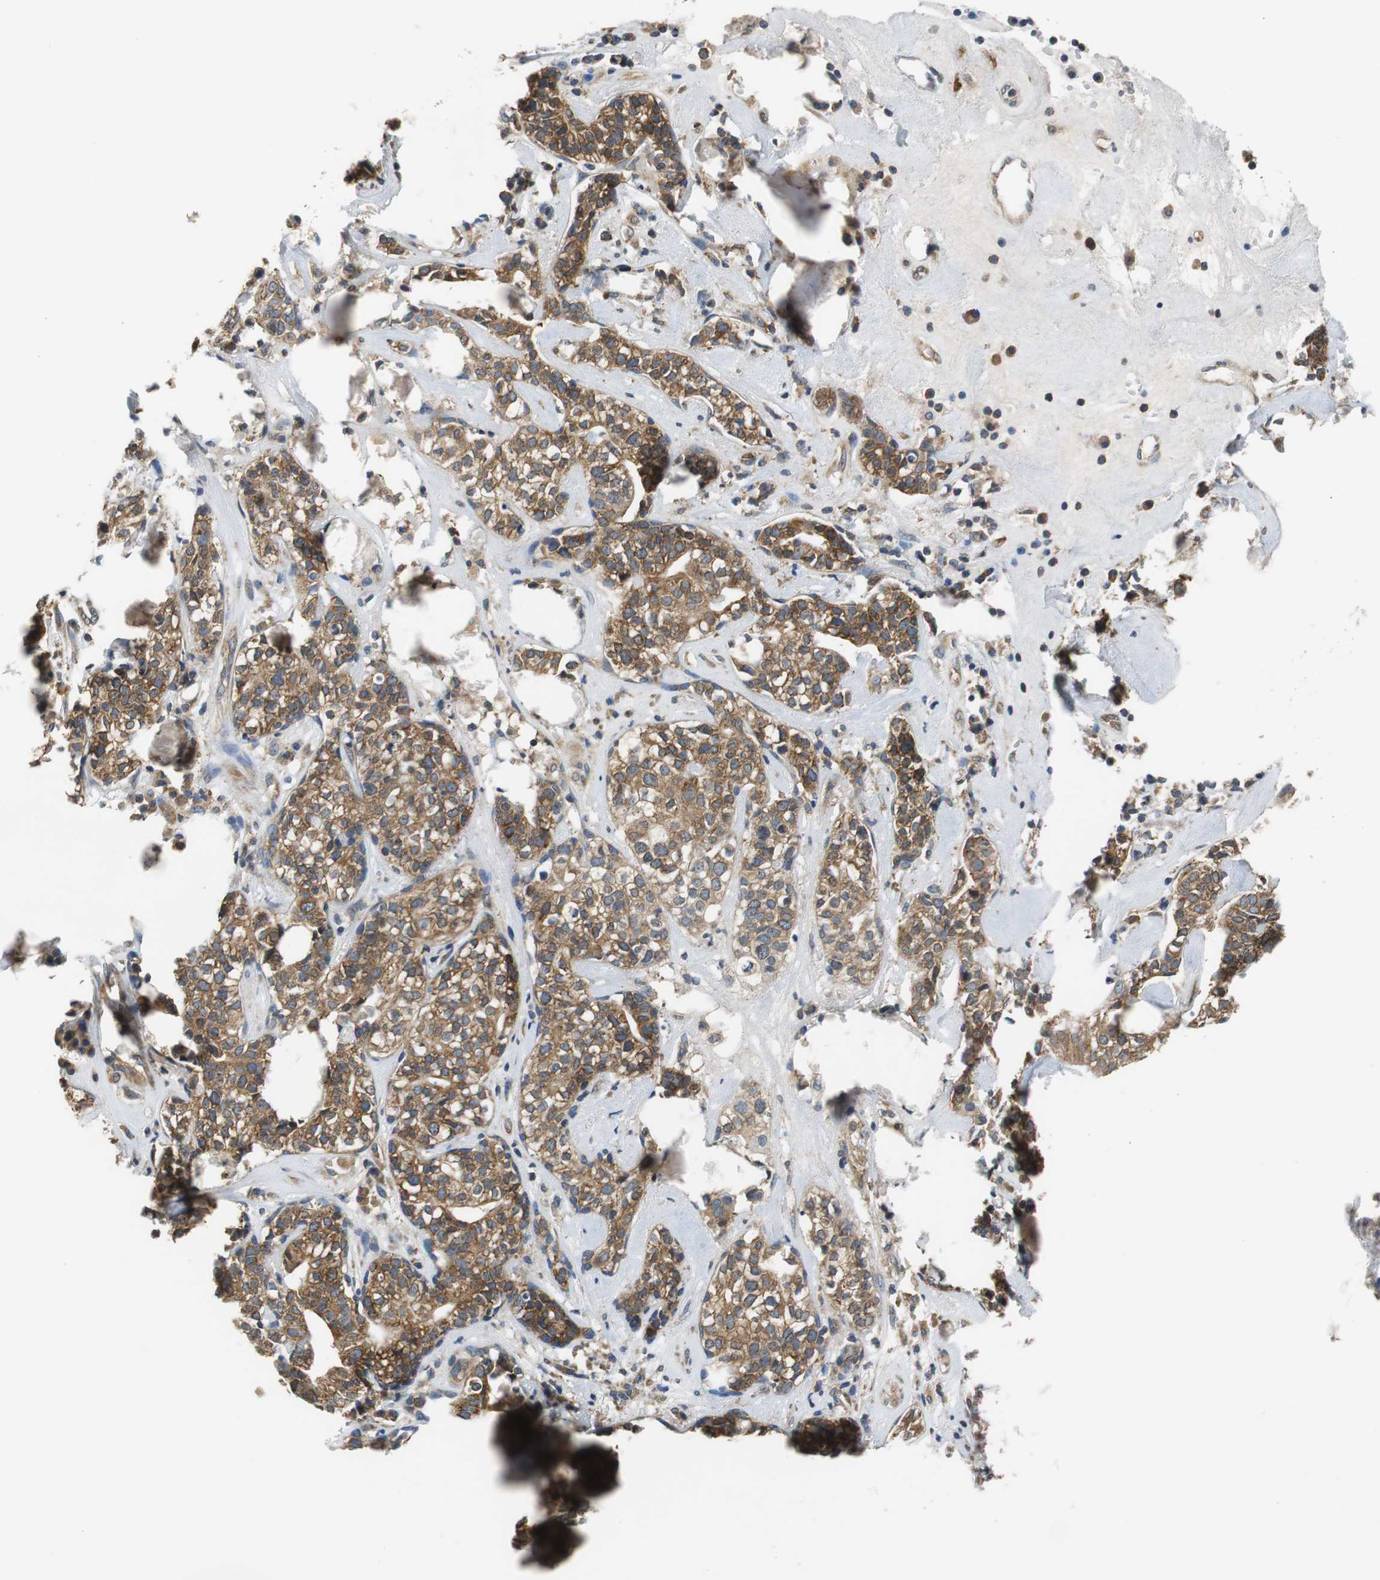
{"staining": {"intensity": "moderate", "quantity": ">75%", "location": "cytoplasmic/membranous"}, "tissue": "head and neck cancer", "cell_type": "Tumor cells", "image_type": "cancer", "snomed": [{"axis": "morphology", "description": "Adenocarcinoma, NOS"}, {"axis": "topography", "description": "Salivary gland"}, {"axis": "topography", "description": "Head-Neck"}], "caption": "There is medium levels of moderate cytoplasmic/membranous staining in tumor cells of head and neck cancer (adenocarcinoma), as demonstrated by immunohistochemical staining (brown color).", "gene": "CNOT3", "patient": {"sex": "female", "age": 65}}